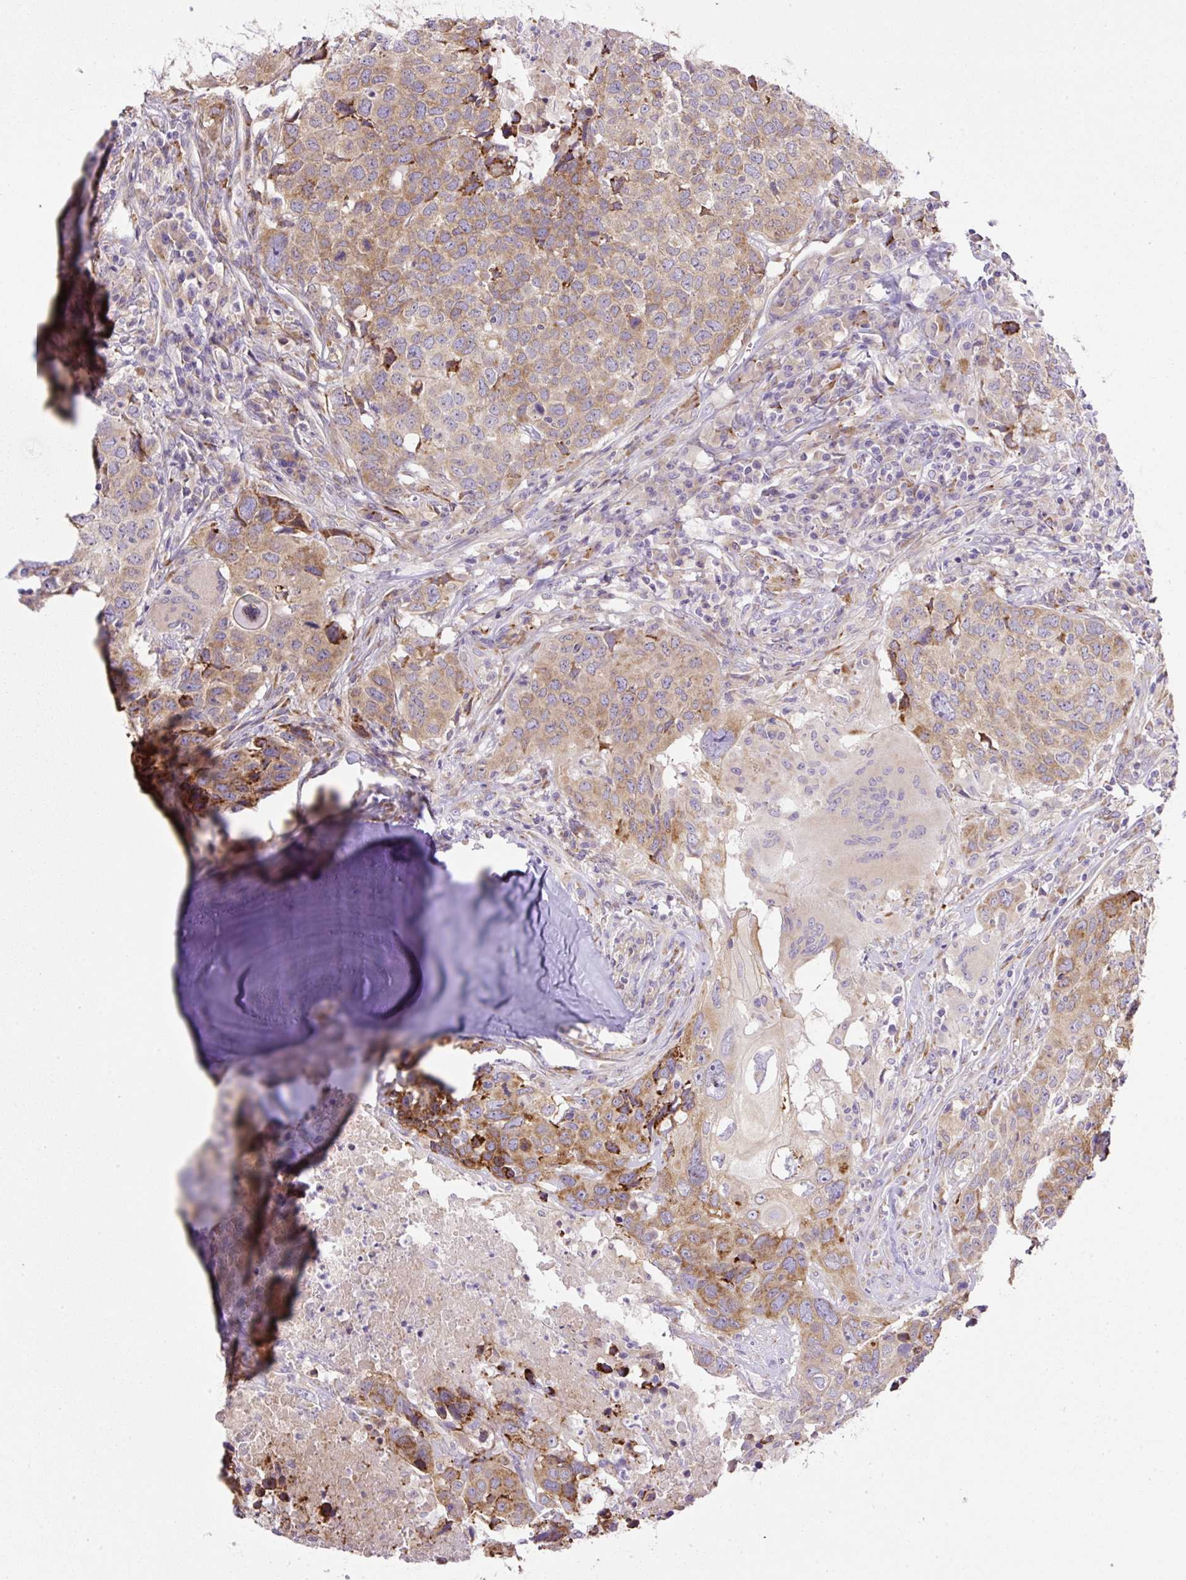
{"staining": {"intensity": "moderate", "quantity": ">75%", "location": "cytoplasmic/membranous"}, "tissue": "head and neck cancer", "cell_type": "Tumor cells", "image_type": "cancer", "snomed": [{"axis": "morphology", "description": "Normal tissue, NOS"}, {"axis": "morphology", "description": "Squamous cell carcinoma, NOS"}, {"axis": "topography", "description": "Skeletal muscle"}, {"axis": "topography", "description": "Vascular tissue"}, {"axis": "topography", "description": "Peripheral nerve tissue"}, {"axis": "topography", "description": "Head-Neck"}], "caption": "Approximately >75% of tumor cells in human head and neck squamous cell carcinoma demonstrate moderate cytoplasmic/membranous protein staining as visualized by brown immunohistochemical staining.", "gene": "POFUT1", "patient": {"sex": "male", "age": 66}}